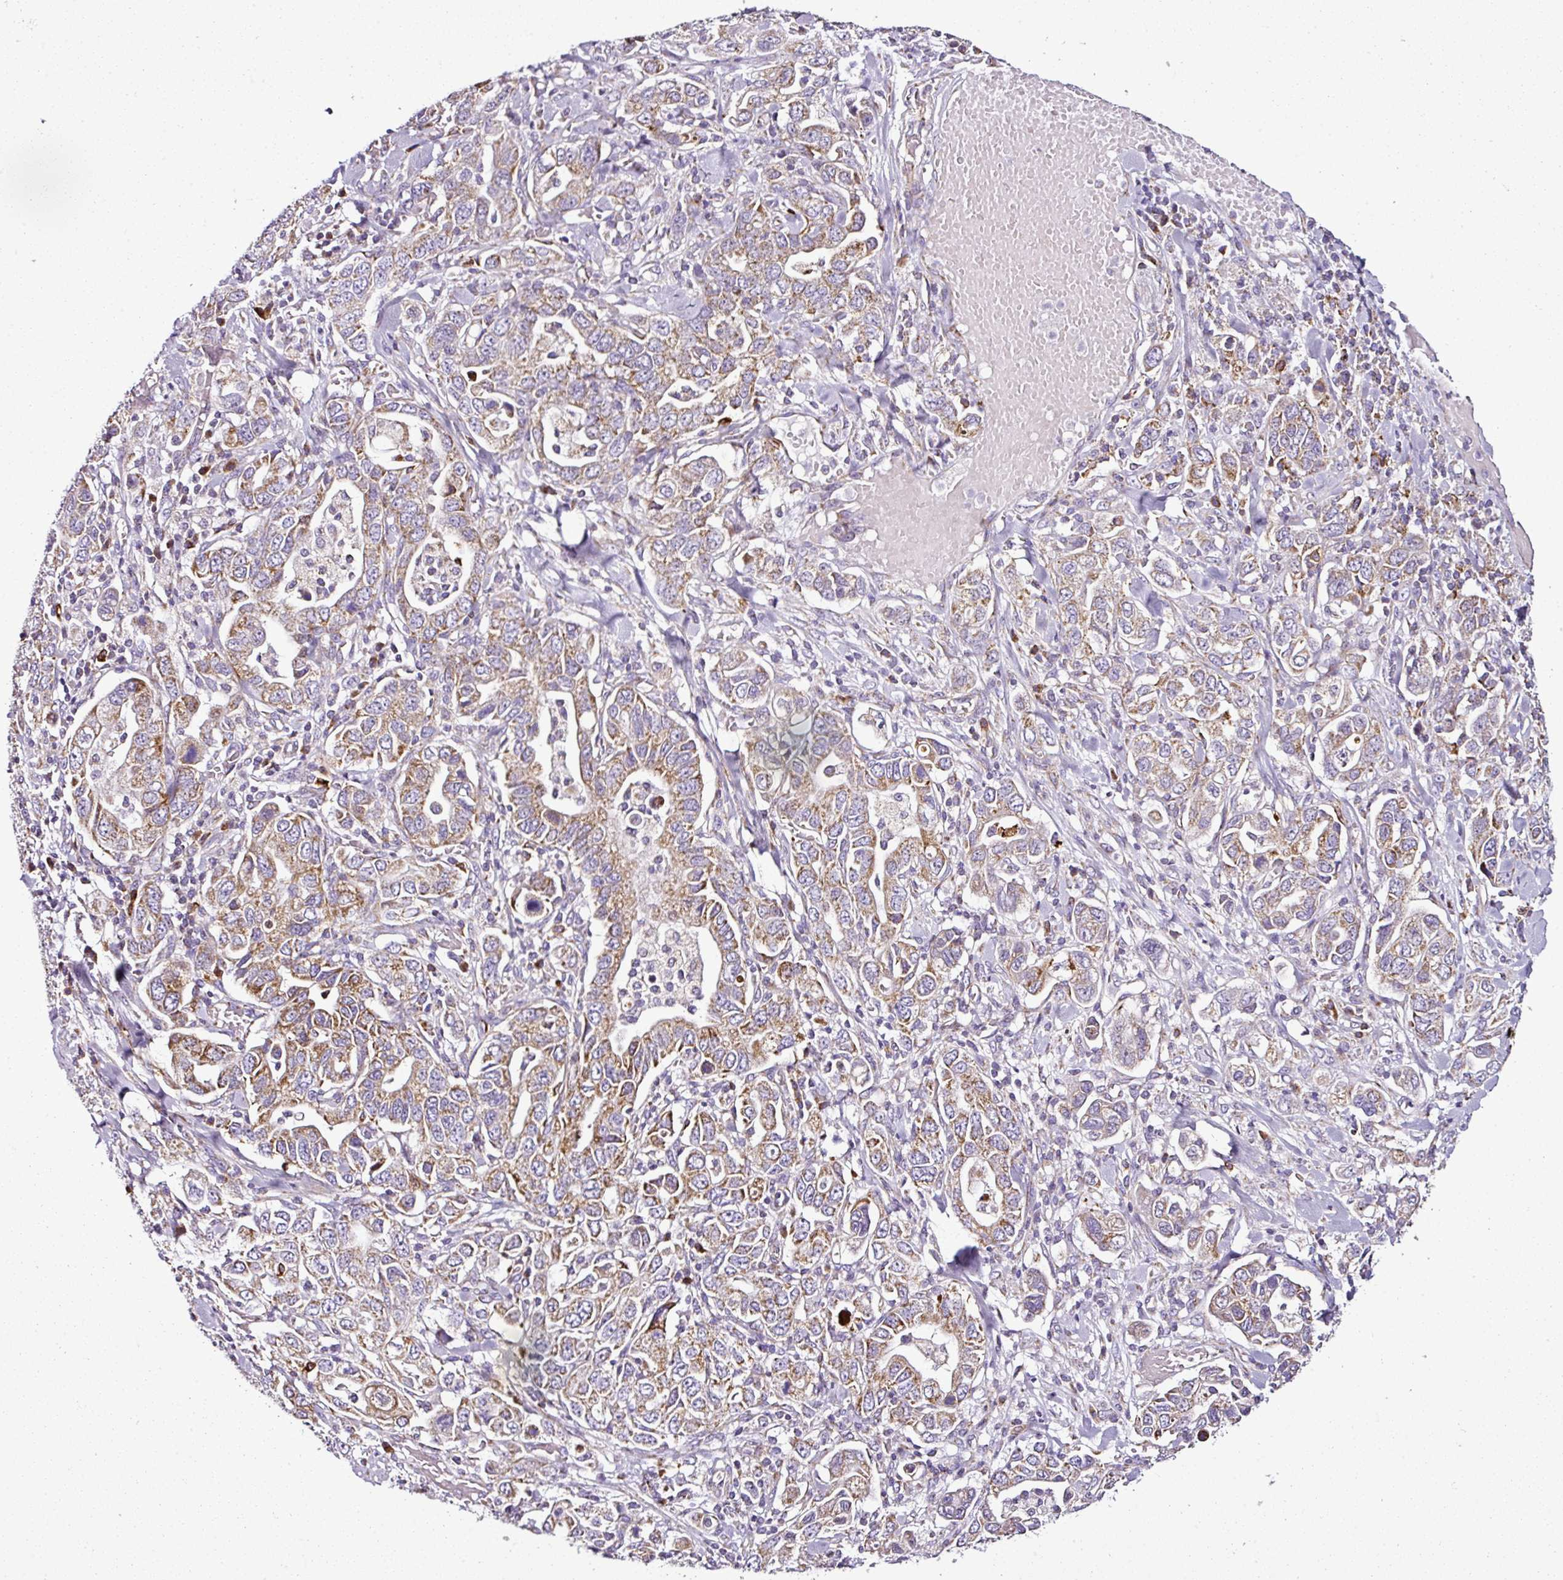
{"staining": {"intensity": "moderate", "quantity": ">75%", "location": "cytoplasmic/membranous"}, "tissue": "stomach cancer", "cell_type": "Tumor cells", "image_type": "cancer", "snomed": [{"axis": "morphology", "description": "Adenocarcinoma, NOS"}, {"axis": "topography", "description": "Stomach, upper"}, {"axis": "topography", "description": "Stomach"}], "caption": "Stomach cancer stained with a protein marker exhibits moderate staining in tumor cells.", "gene": "DPAGT1", "patient": {"sex": "male", "age": 62}}